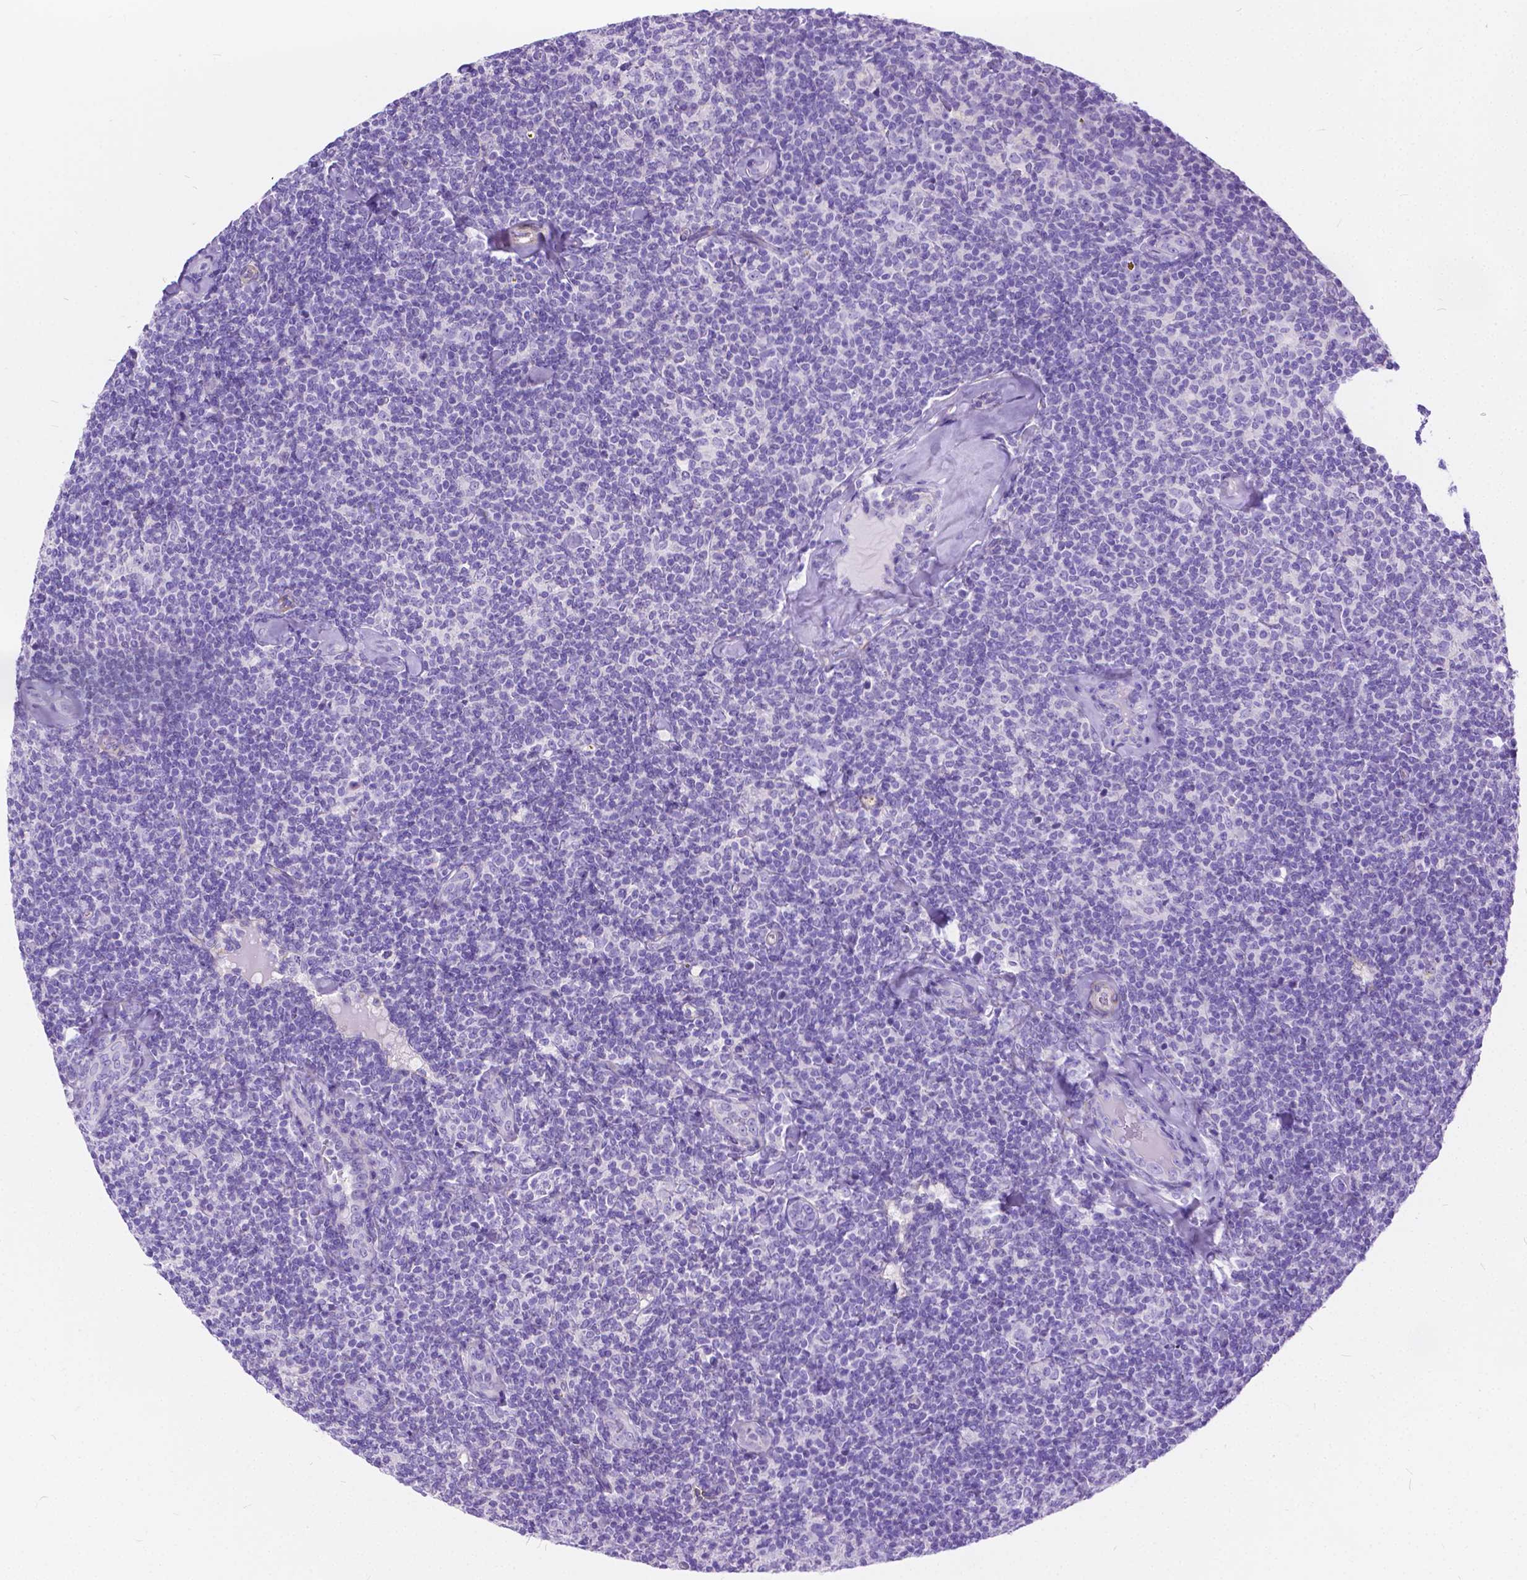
{"staining": {"intensity": "negative", "quantity": "none", "location": "none"}, "tissue": "lymphoma", "cell_type": "Tumor cells", "image_type": "cancer", "snomed": [{"axis": "morphology", "description": "Malignant lymphoma, non-Hodgkin's type, Low grade"}, {"axis": "topography", "description": "Lymph node"}], "caption": "Tumor cells show no significant expression in lymphoma.", "gene": "CHRM1", "patient": {"sex": "female", "age": 56}}